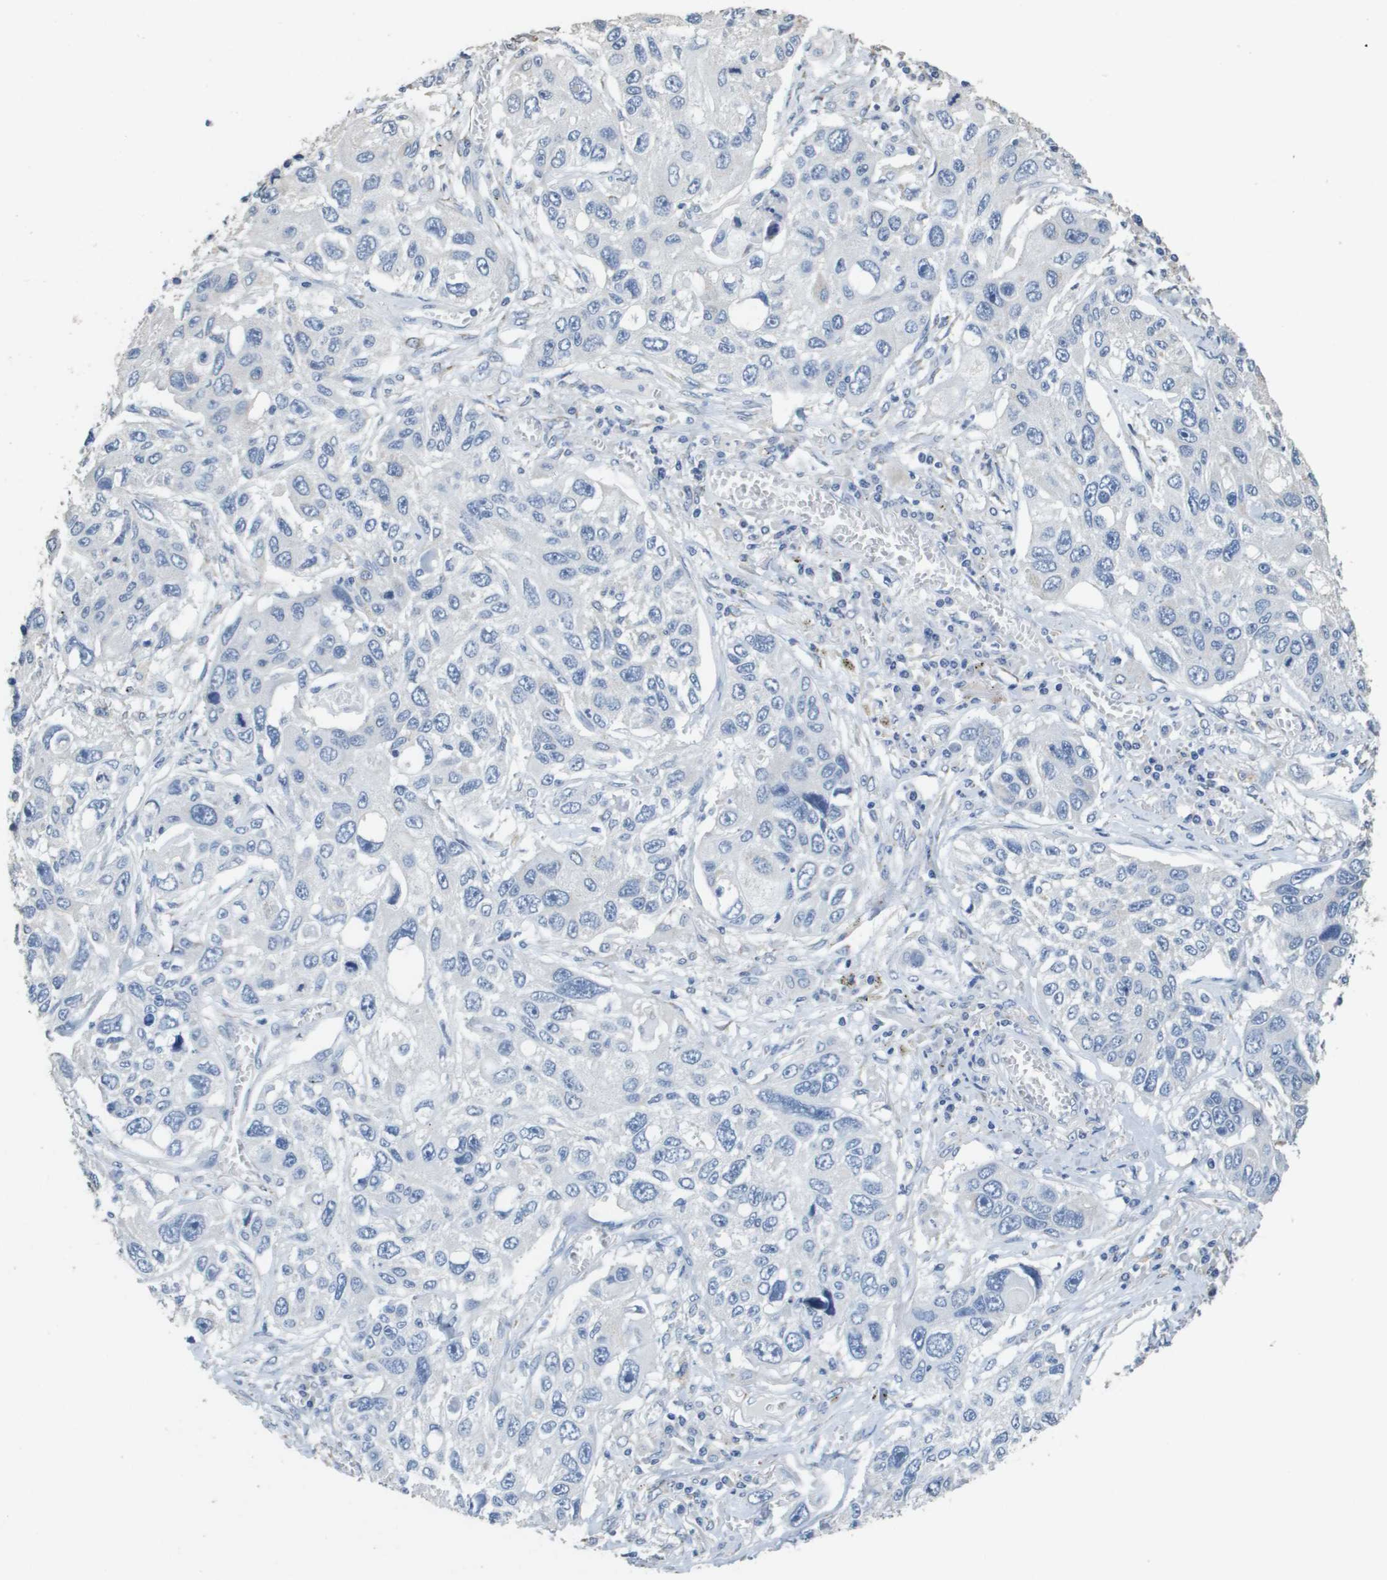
{"staining": {"intensity": "negative", "quantity": "none", "location": "none"}, "tissue": "lung cancer", "cell_type": "Tumor cells", "image_type": "cancer", "snomed": [{"axis": "morphology", "description": "Squamous cell carcinoma, NOS"}, {"axis": "topography", "description": "Lung"}], "caption": "Tumor cells show no significant protein expression in lung squamous cell carcinoma.", "gene": "MT3", "patient": {"sex": "male", "age": 71}}